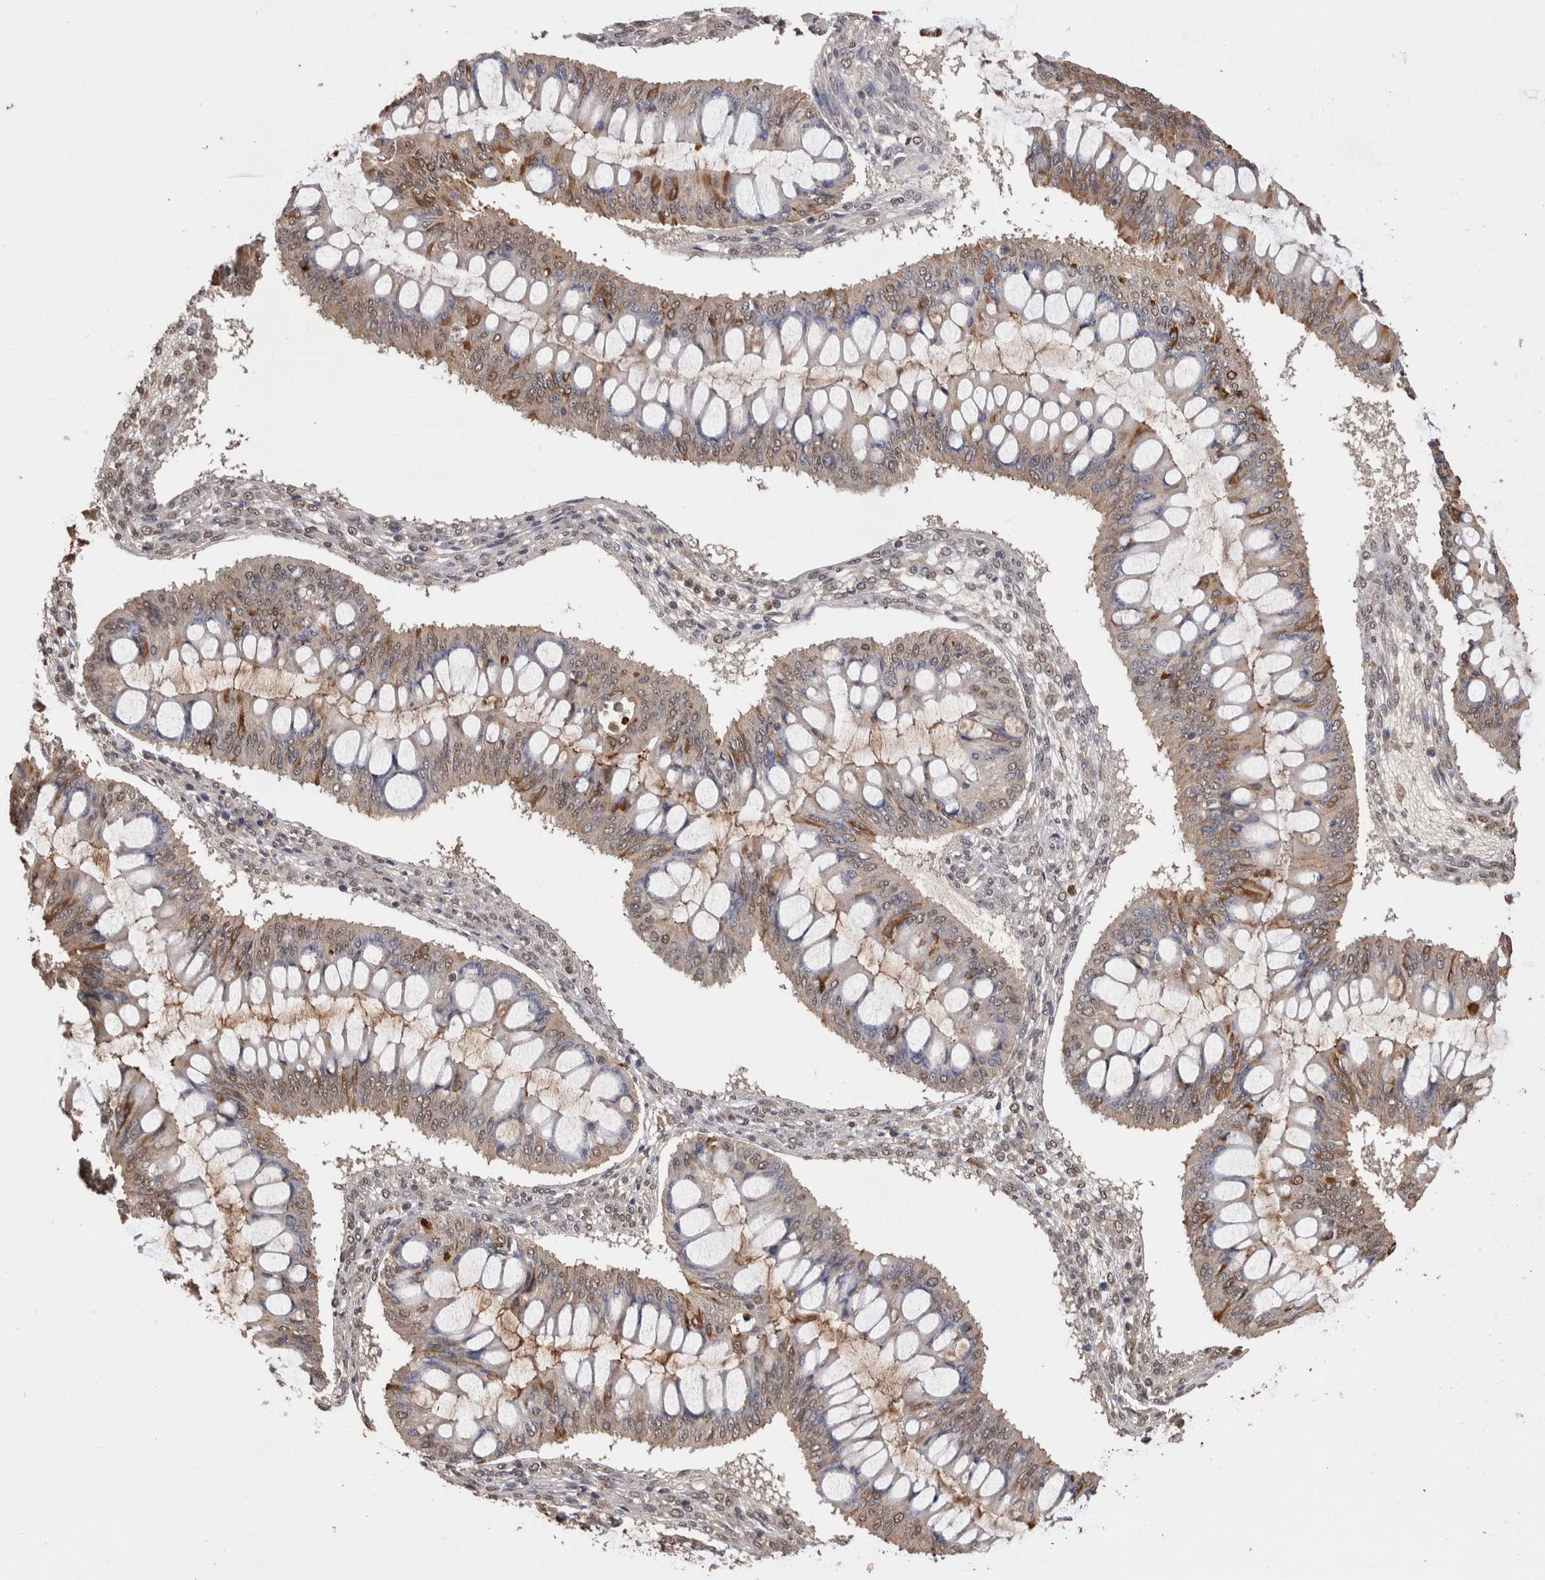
{"staining": {"intensity": "moderate", "quantity": "<25%", "location": "cytoplasmic/membranous"}, "tissue": "ovarian cancer", "cell_type": "Tumor cells", "image_type": "cancer", "snomed": [{"axis": "morphology", "description": "Cystadenocarcinoma, mucinous, NOS"}, {"axis": "topography", "description": "Ovary"}], "caption": "Brown immunohistochemical staining in ovarian cancer shows moderate cytoplasmic/membranous expression in about <25% of tumor cells.", "gene": "GRK5", "patient": {"sex": "female", "age": 73}}